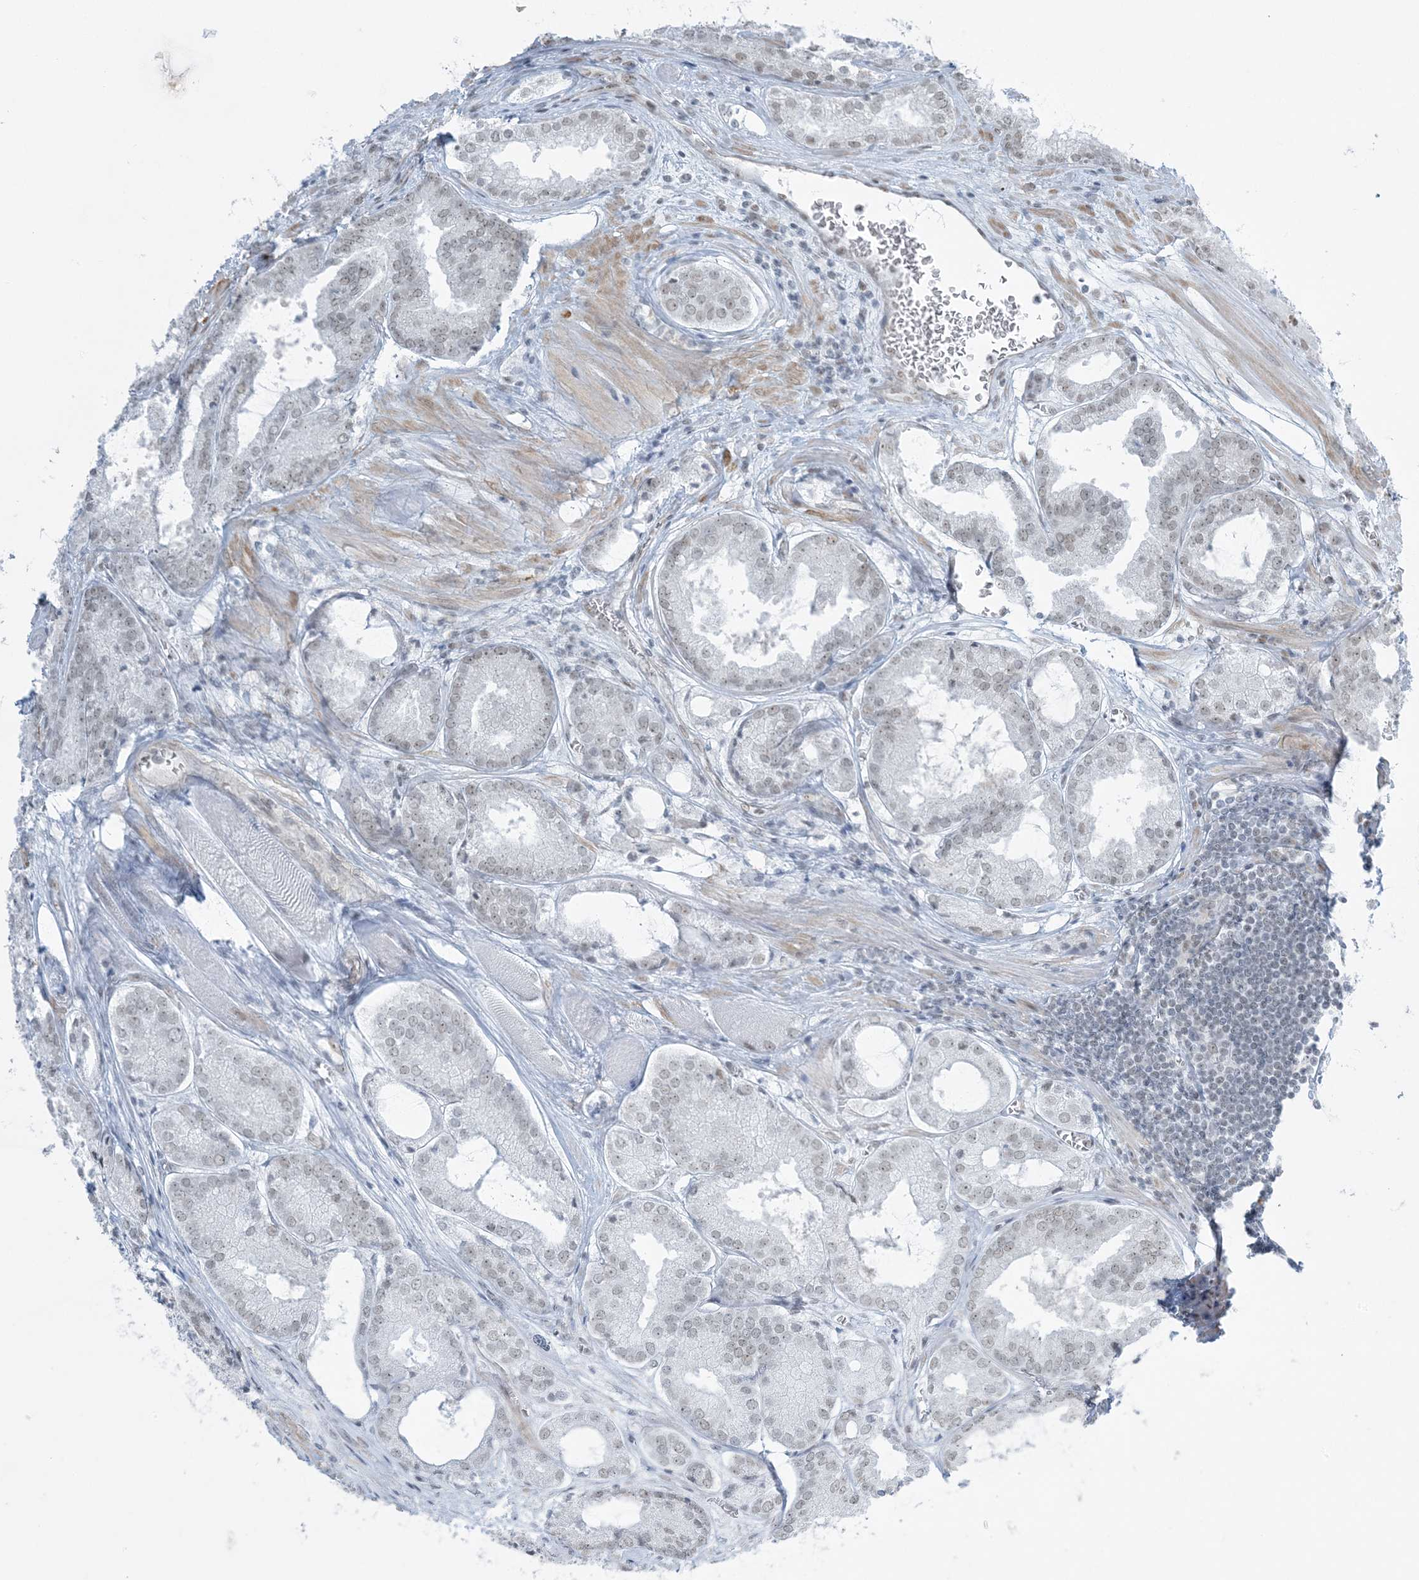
{"staining": {"intensity": "weak", "quantity": "<25%", "location": "nuclear"}, "tissue": "prostate cancer", "cell_type": "Tumor cells", "image_type": "cancer", "snomed": [{"axis": "morphology", "description": "Adenocarcinoma, Low grade"}, {"axis": "topography", "description": "Prostate"}], "caption": "Immunohistochemical staining of human adenocarcinoma (low-grade) (prostate) demonstrates no significant staining in tumor cells.", "gene": "ZNF787", "patient": {"sex": "male", "age": 67}}